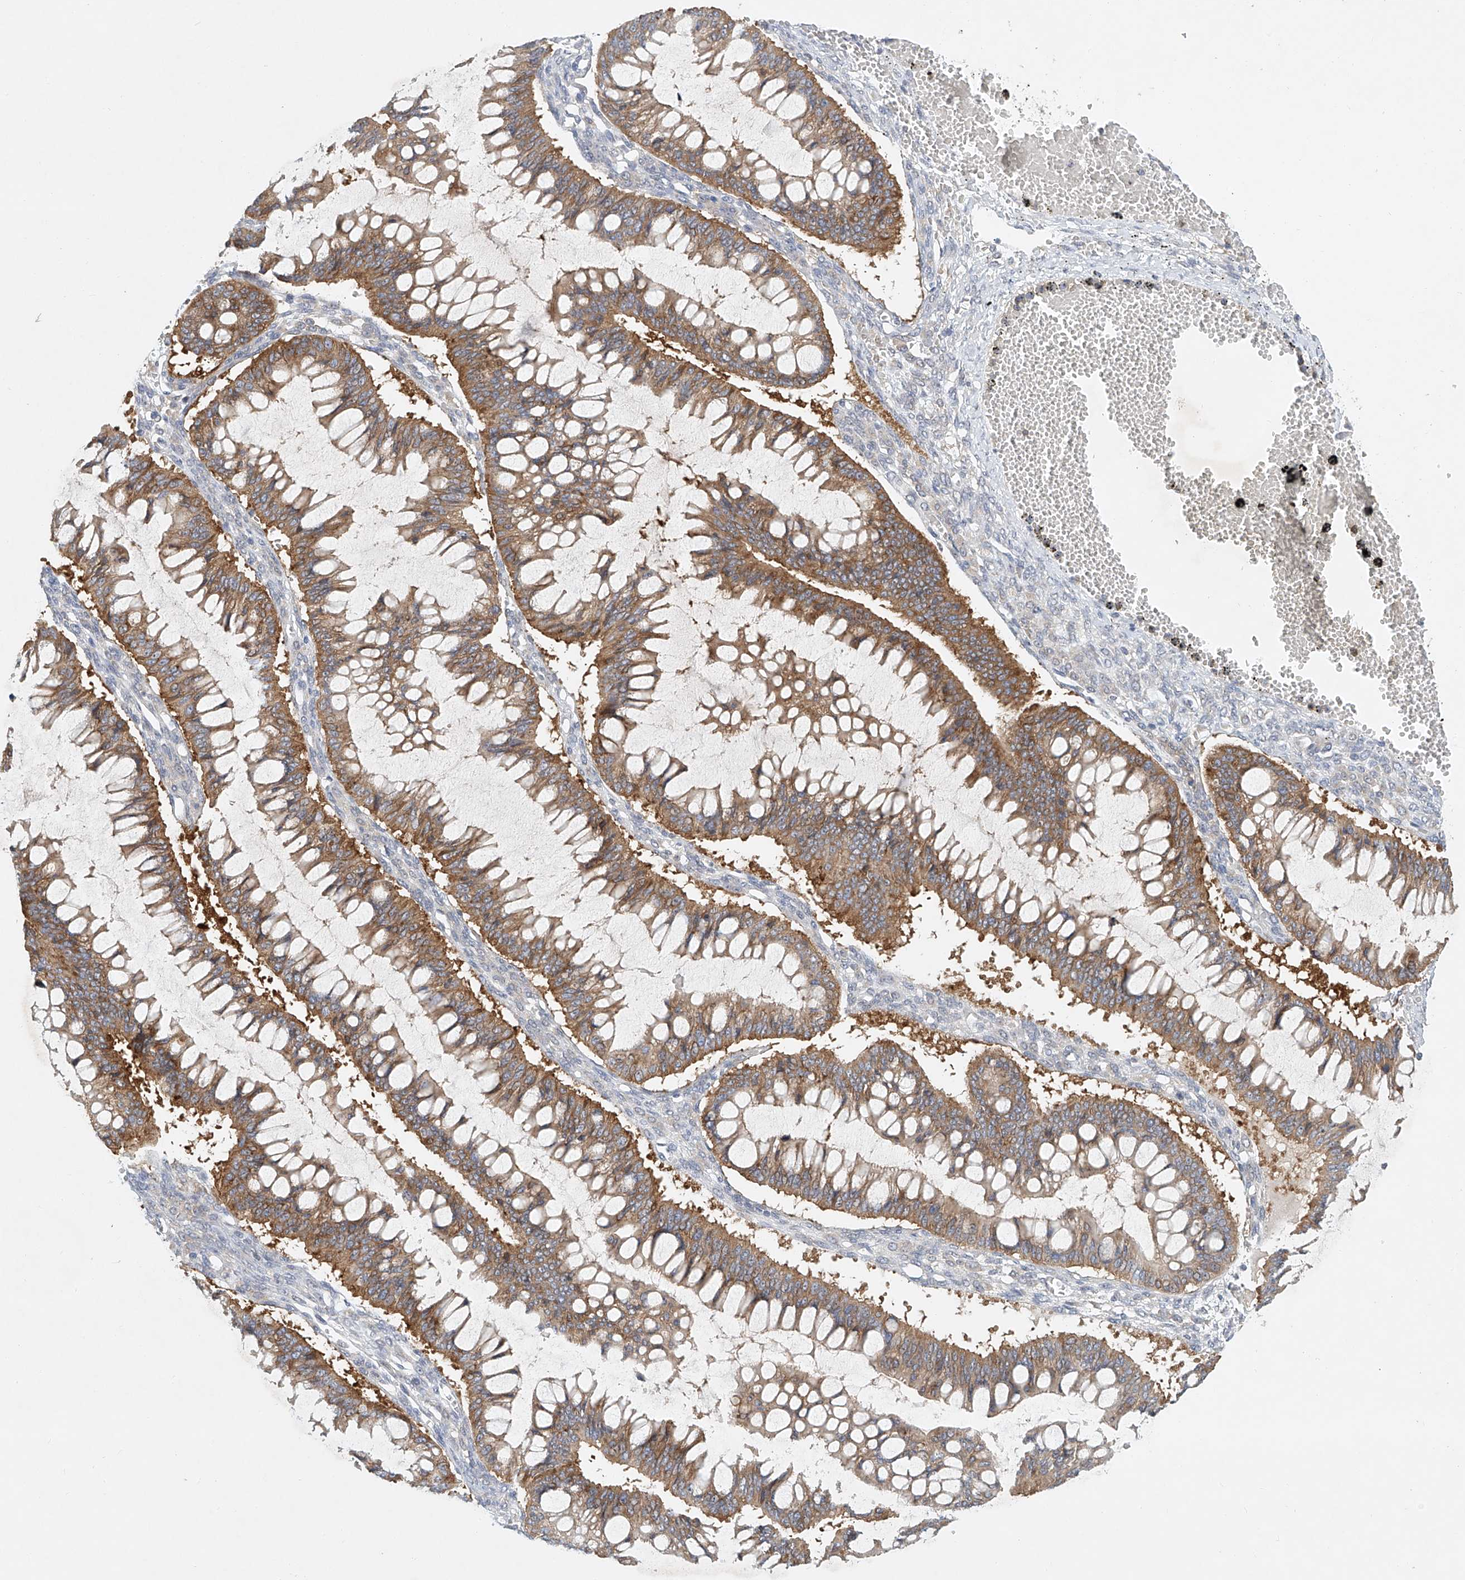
{"staining": {"intensity": "moderate", "quantity": ">75%", "location": "cytoplasmic/membranous"}, "tissue": "ovarian cancer", "cell_type": "Tumor cells", "image_type": "cancer", "snomed": [{"axis": "morphology", "description": "Cystadenocarcinoma, mucinous, NOS"}, {"axis": "topography", "description": "Ovary"}], "caption": "Immunohistochemical staining of human ovarian mucinous cystadenocarcinoma shows medium levels of moderate cytoplasmic/membranous expression in about >75% of tumor cells.", "gene": "CARMIL1", "patient": {"sex": "female", "age": 73}}